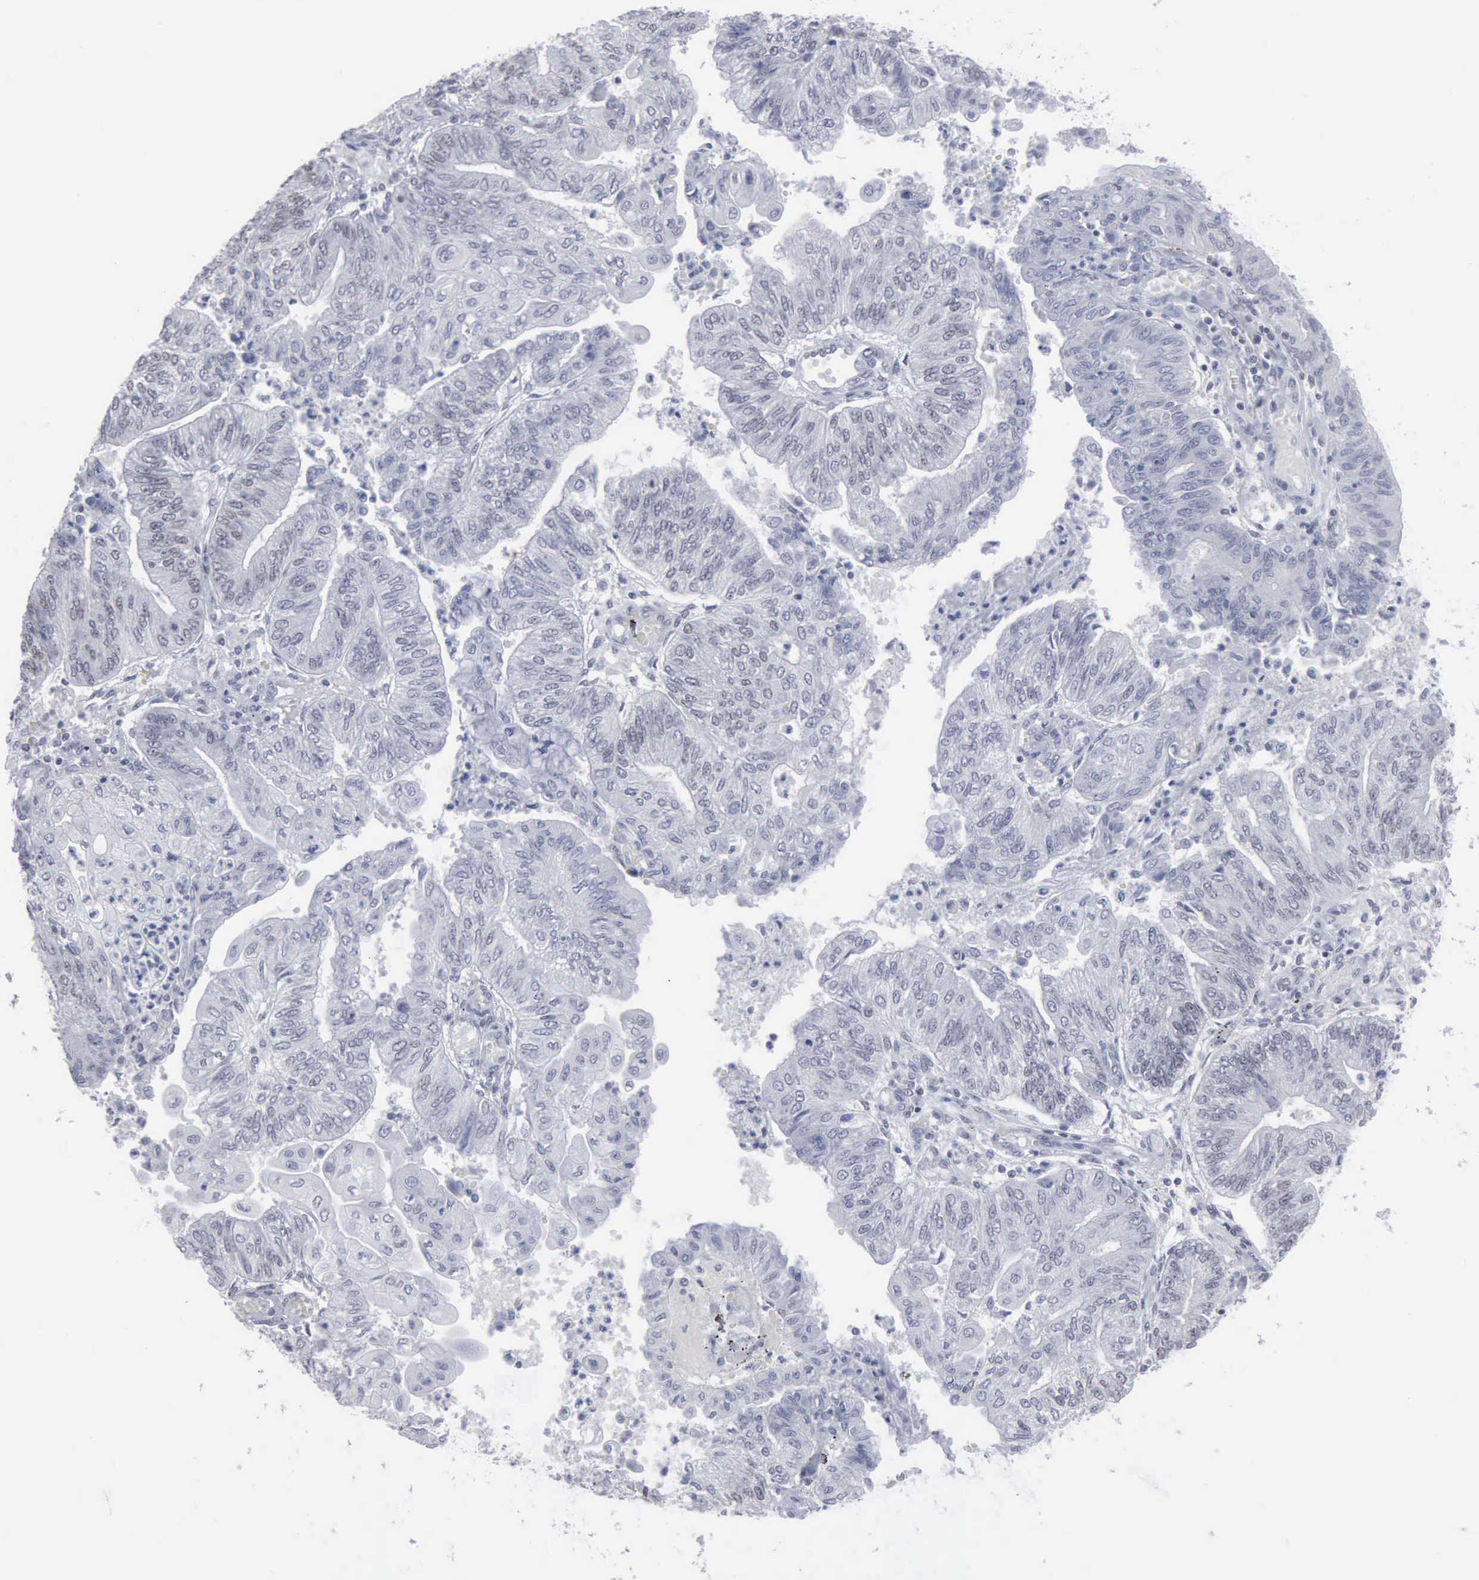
{"staining": {"intensity": "negative", "quantity": "none", "location": "none"}, "tissue": "endometrial cancer", "cell_type": "Tumor cells", "image_type": "cancer", "snomed": [{"axis": "morphology", "description": "Adenocarcinoma, NOS"}, {"axis": "topography", "description": "Endometrium"}], "caption": "Immunohistochemistry (IHC) micrograph of neoplastic tissue: endometrial adenocarcinoma stained with DAB displays no significant protein expression in tumor cells.", "gene": "XPA", "patient": {"sex": "female", "age": 59}}